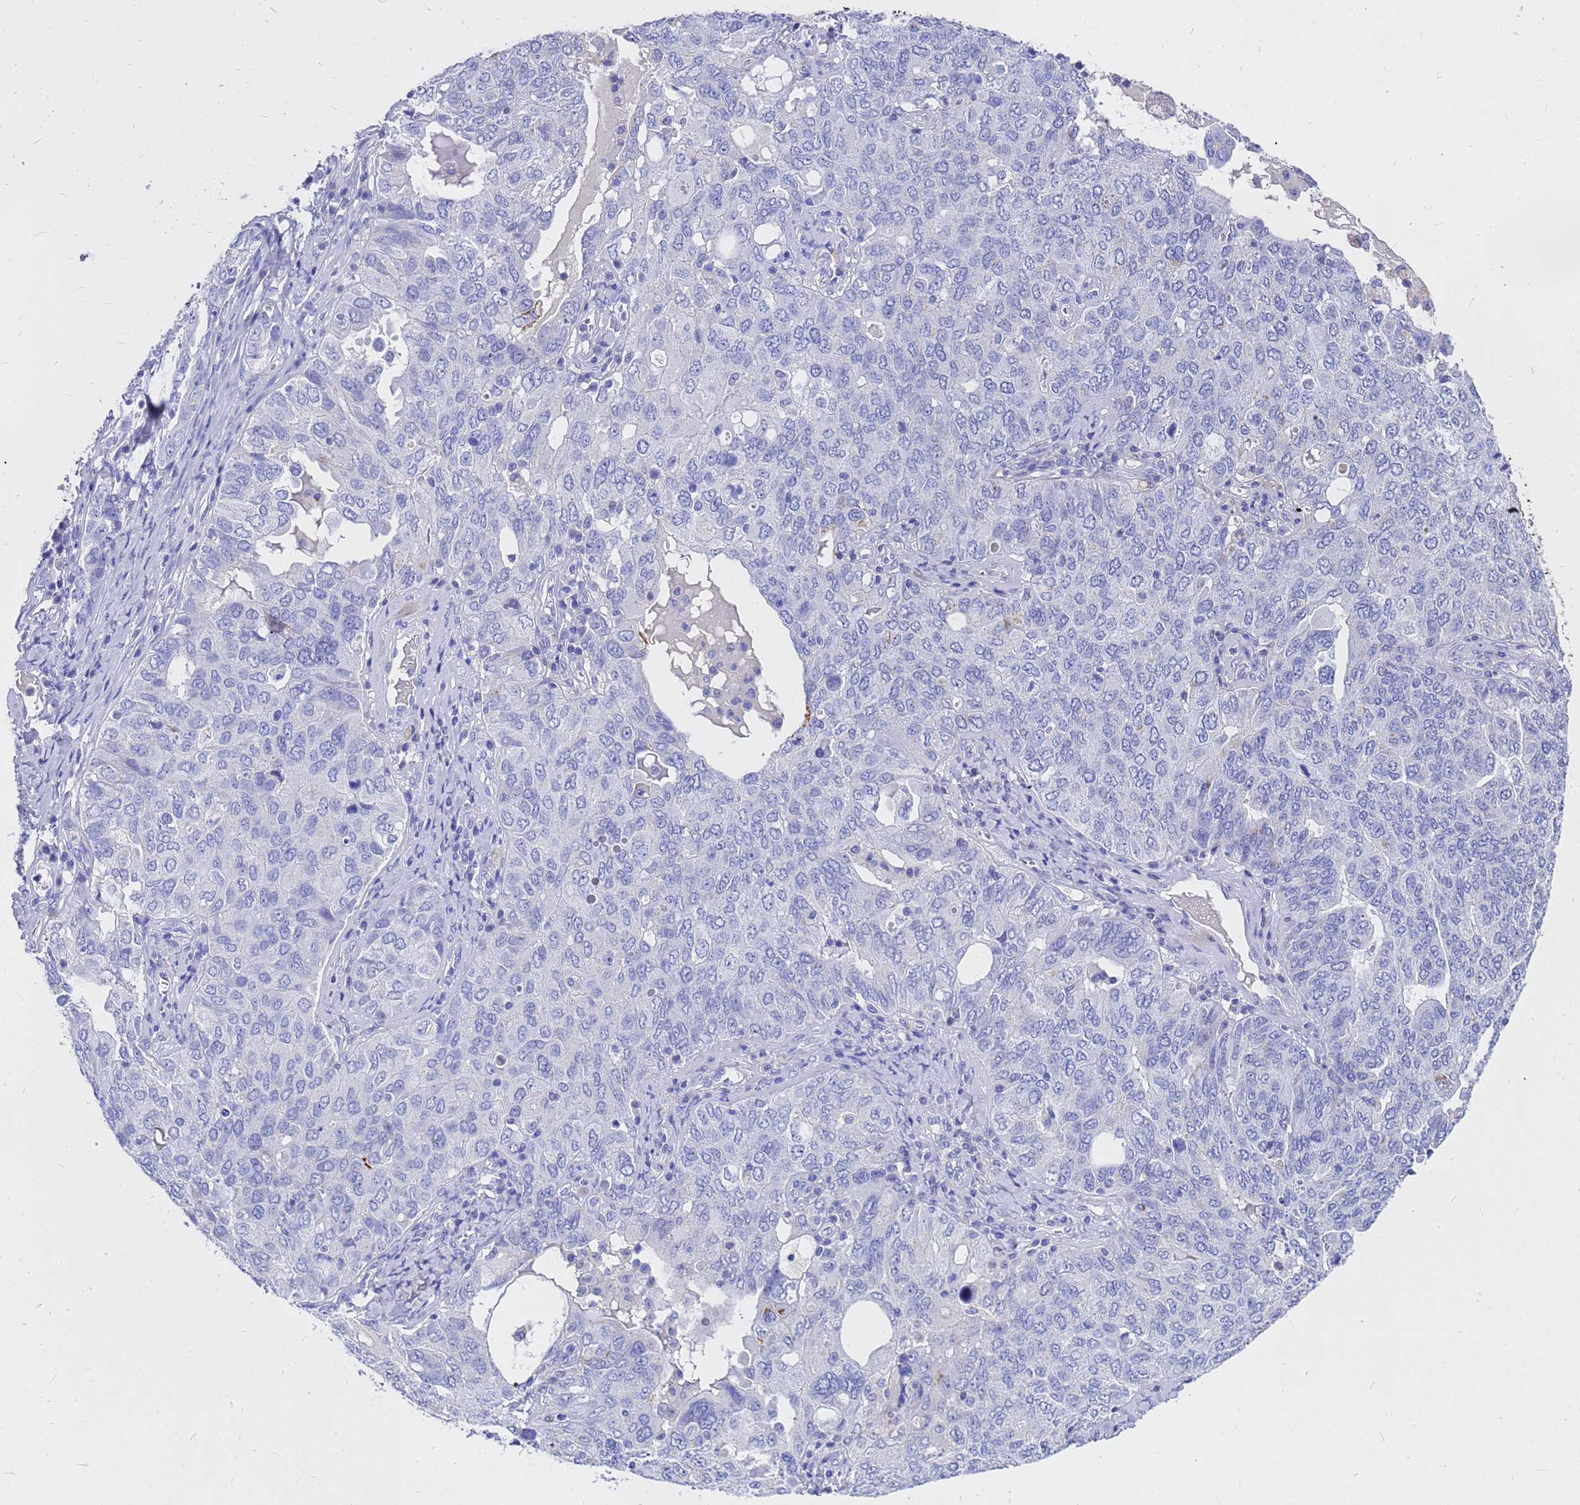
{"staining": {"intensity": "negative", "quantity": "none", "location": "none"}, "tissue": "ovarian cancer", "cell_type": "Tumor cells", "image_type": "cancer", "snomed": [{"axis": "morphology", "description": "Carcinoma, endometroid"}, {"axis": "topography", "description": "Ovary"}], "caption": "Immunohistochemical staining of human ovarian endometroid carcinoma displays no significant staining in tumor cells.", "gene": "OR52E2", "patient": {"sex": "female", "age": 62}}